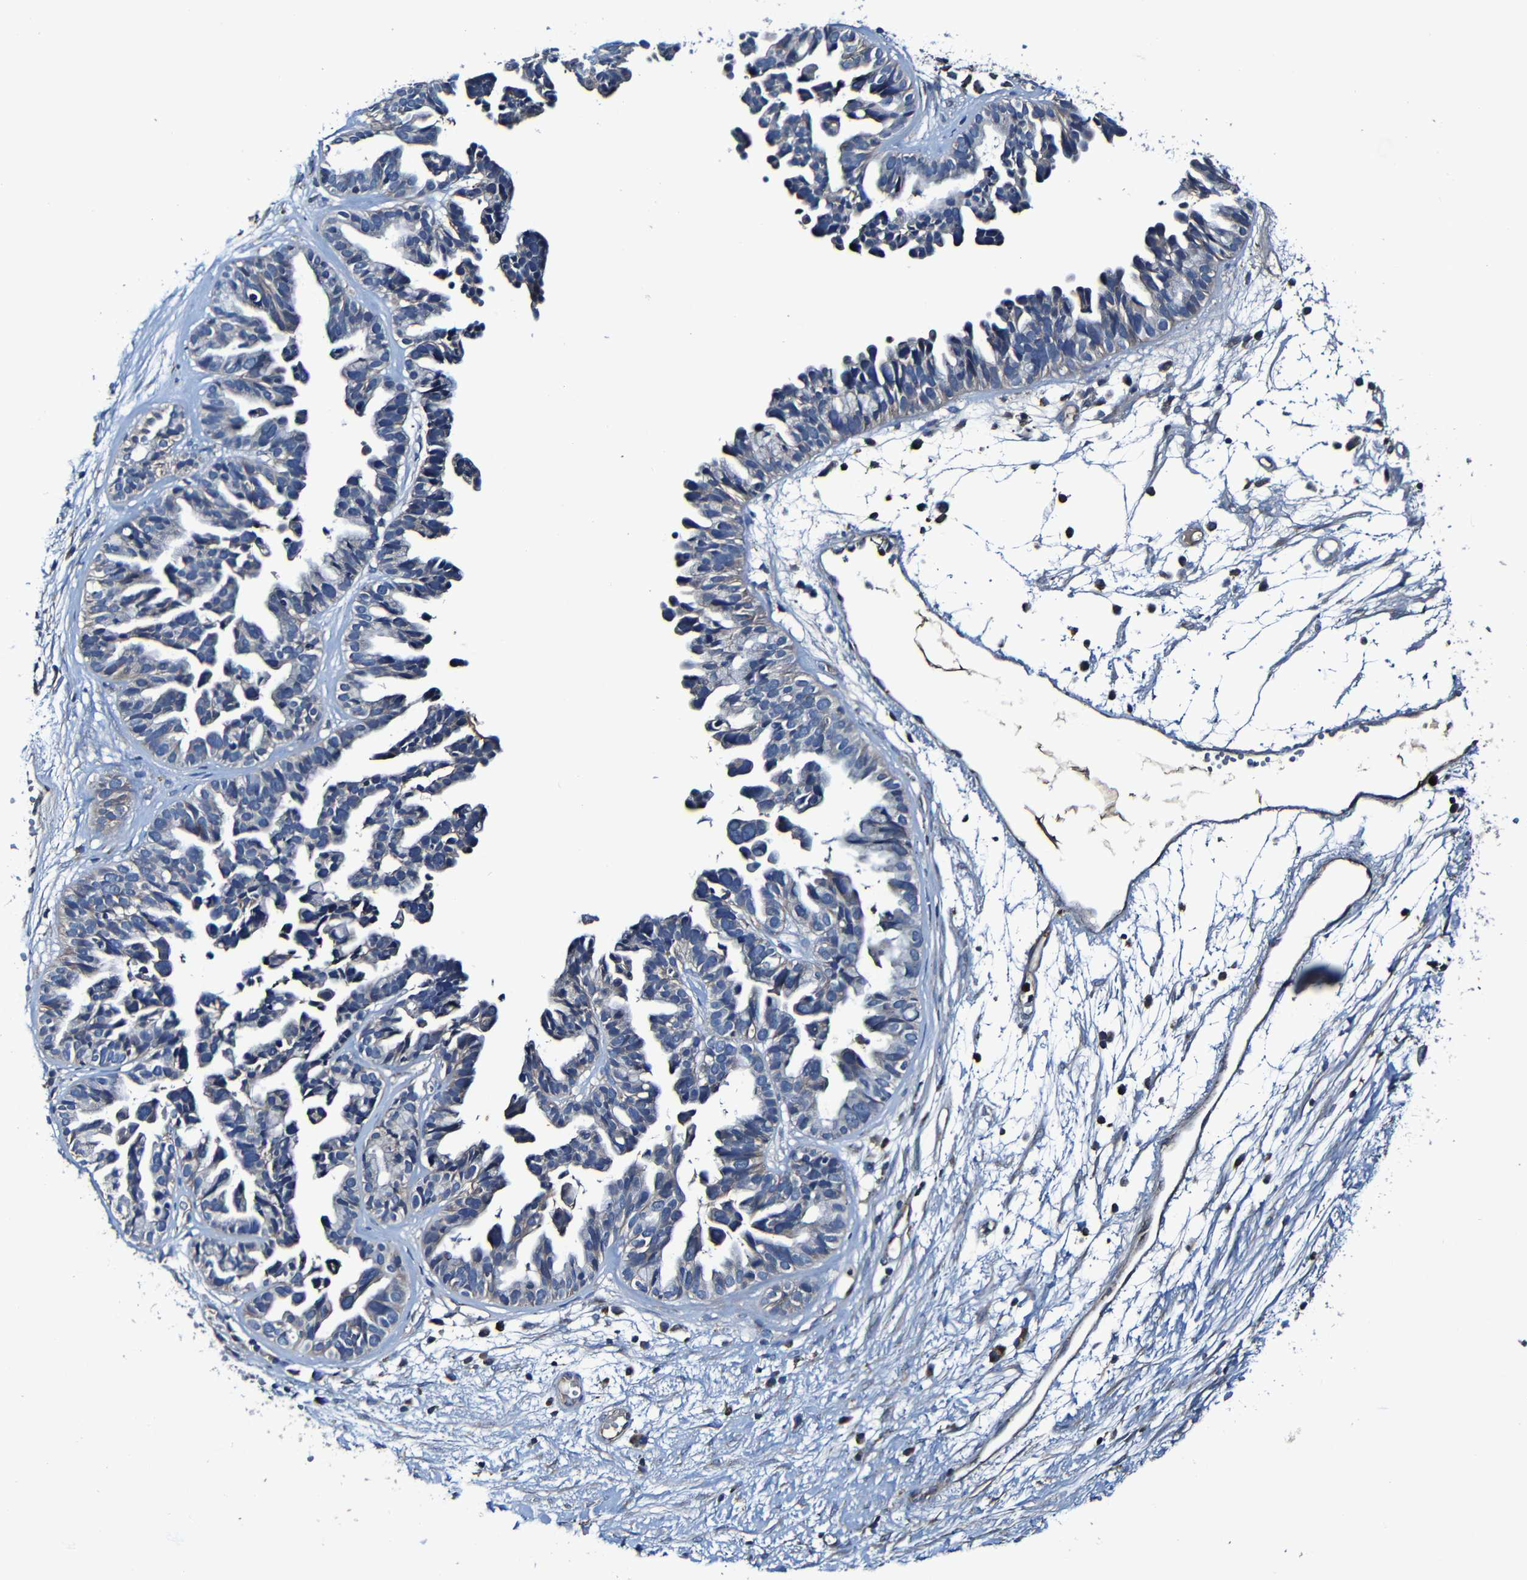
{"staining": {"intensity": "weak", "quantity": "<25%", "location": "cytoplasmic/membranous"}, "tissue": "ovarian cancer", "cell_type": "Tumor cells", "image_type": "cancer", "snomed": [{"axis": "morphology", "description": "Cystadenocarcinoma, serous, NOS"}, {"axis": "topography", "description": "Ovary"}], "caption": "Serous cystadenocarcinoma (ovarian) stained for a protein using immunohistochemistry (IHC) reveals no staining tumor cells.", "gene": "ADAM15", "patient": {"sex": "female", "age": 56}}